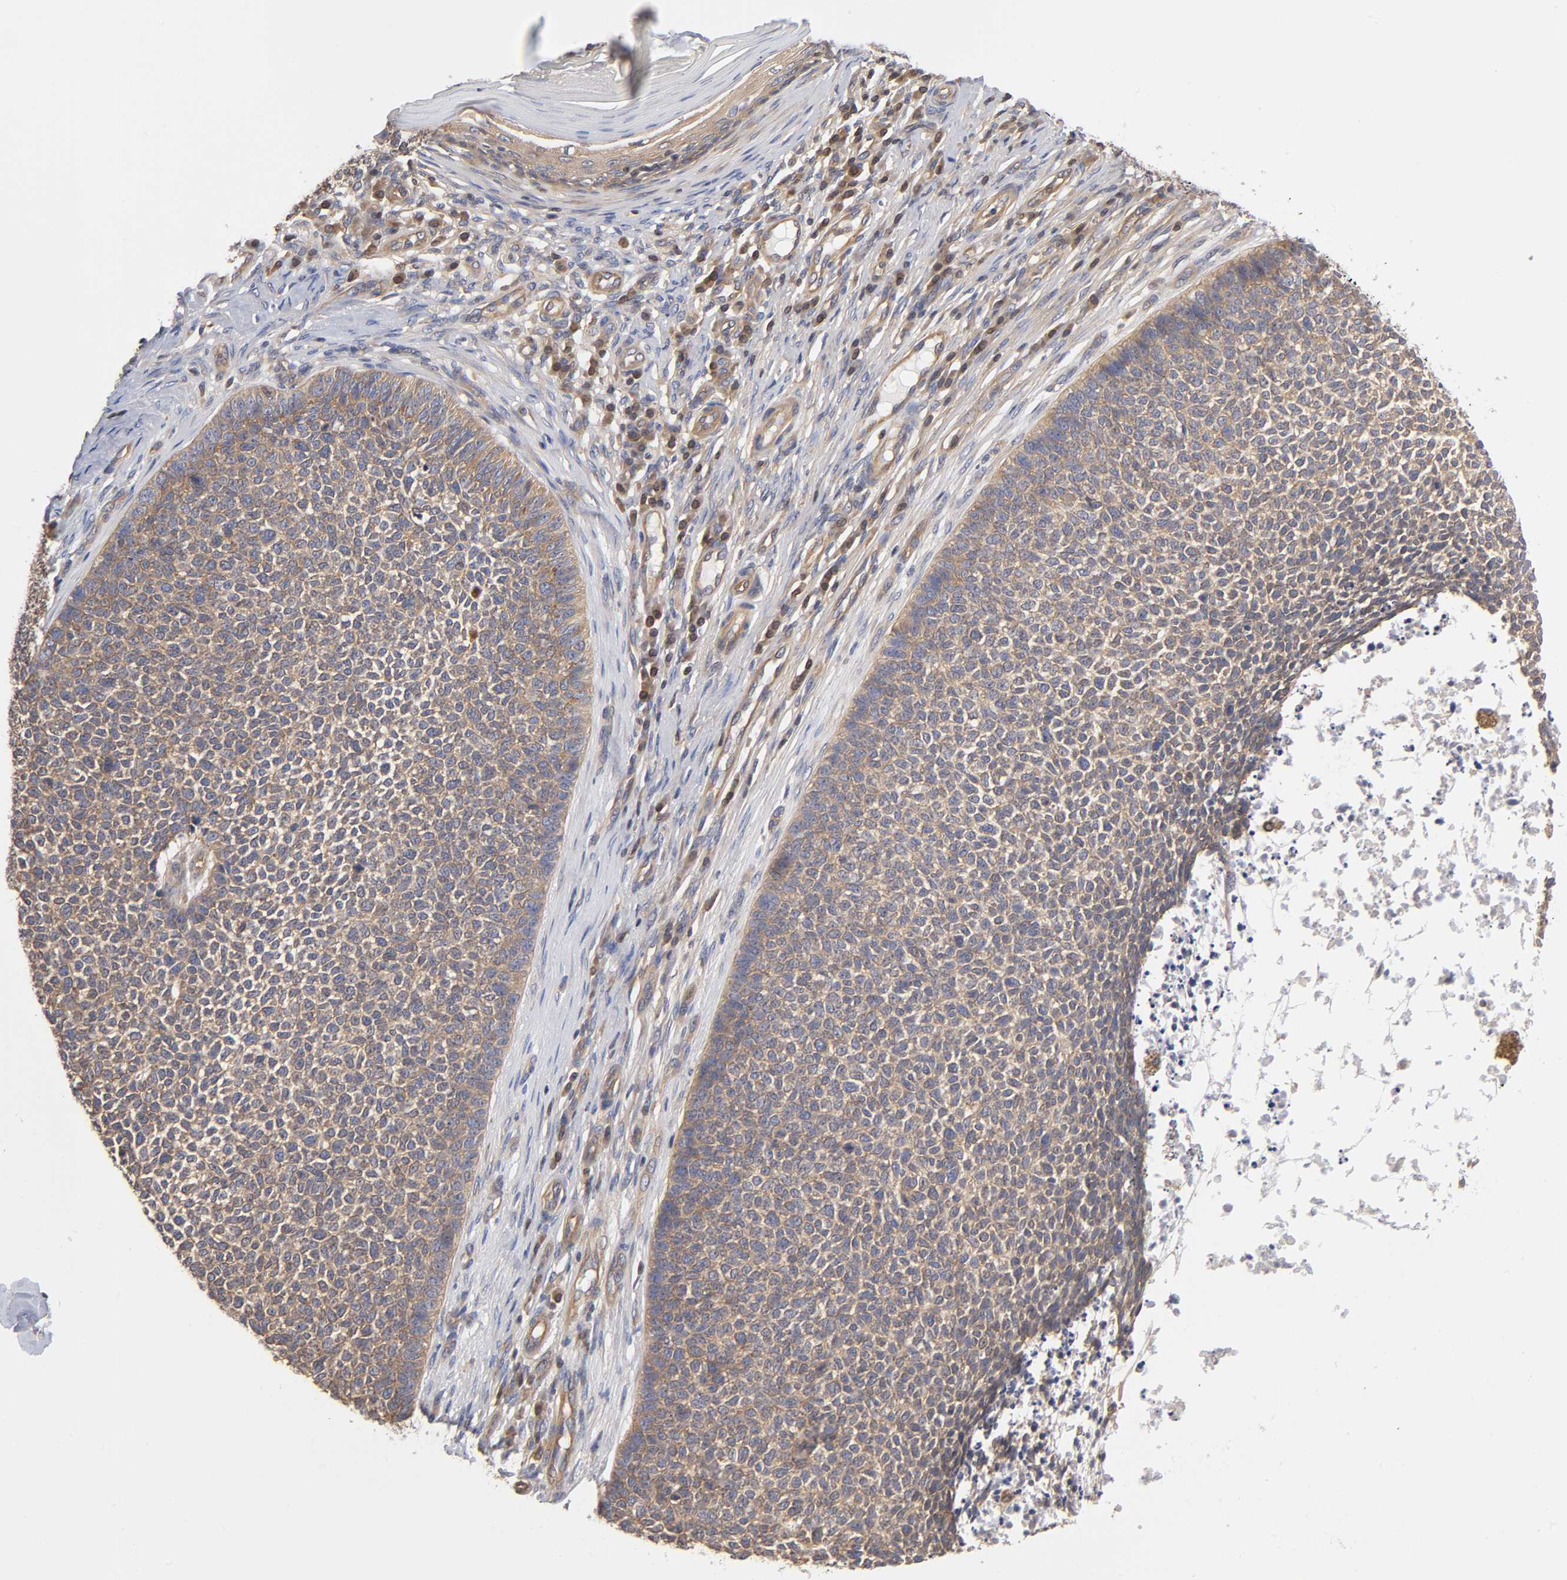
{"staining": {"intensity": "weak", "quantity": ">75%", "location": "cytoplasmic/membranous"}, "tissue": "skin cancer", "cell_type": "Tumor cells", "image_type": "cancer", "snomed": [{"axis": "morphology", "description": "Basal cell carcinoma"}, {"axis": "topography", "description": "Skin"}], "caption": "Immunohistochemistry of human basal cell carcinoma (skin) demonstrates low levels of weak cytoplasmic/membranous positivity in approximately >75% of tumor cells.", "gene": "STRN3", "patient": {"sex": "female", "age": 84}}